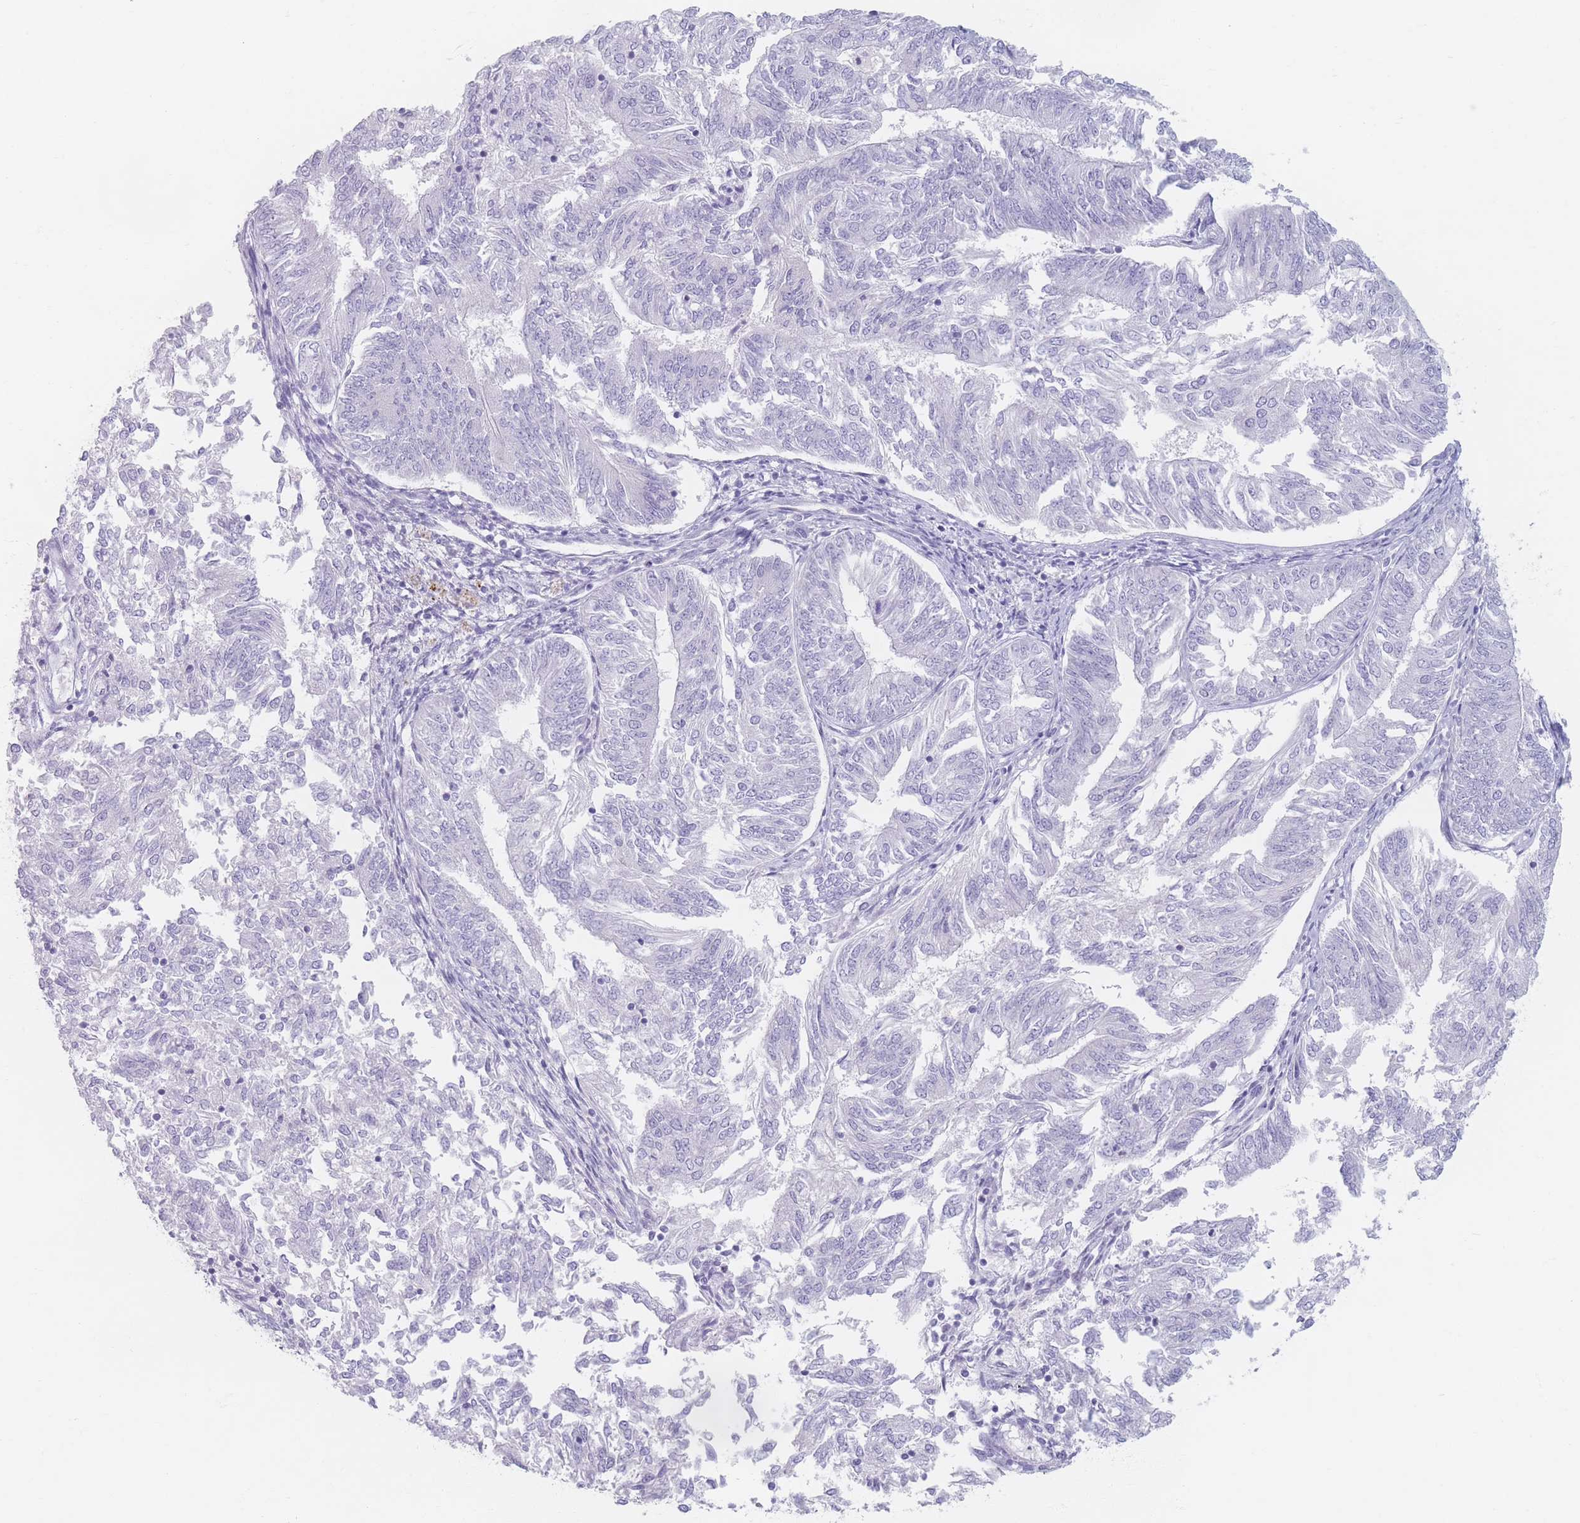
{"staining": {"intensity": "negative", "quantity": "none", "location": "none"}, "tissue": "endometrial cancer", "cell_type": "Tumor cells", "image_type": "cancer", "snomed": [{"axis": "morphology", "description": "Adenocarcinoma, NOS"}, {"axis": "topography", "description": "Endometrium"}], "caption": "High power microscopy micrograph of an immunohistochemistry (IHC) image of adenocarcinoma (endometrial), revealing no significant expression in tumor cells.", "gene": "PIGM", "patient": {"sex": "female", "age": 58}}